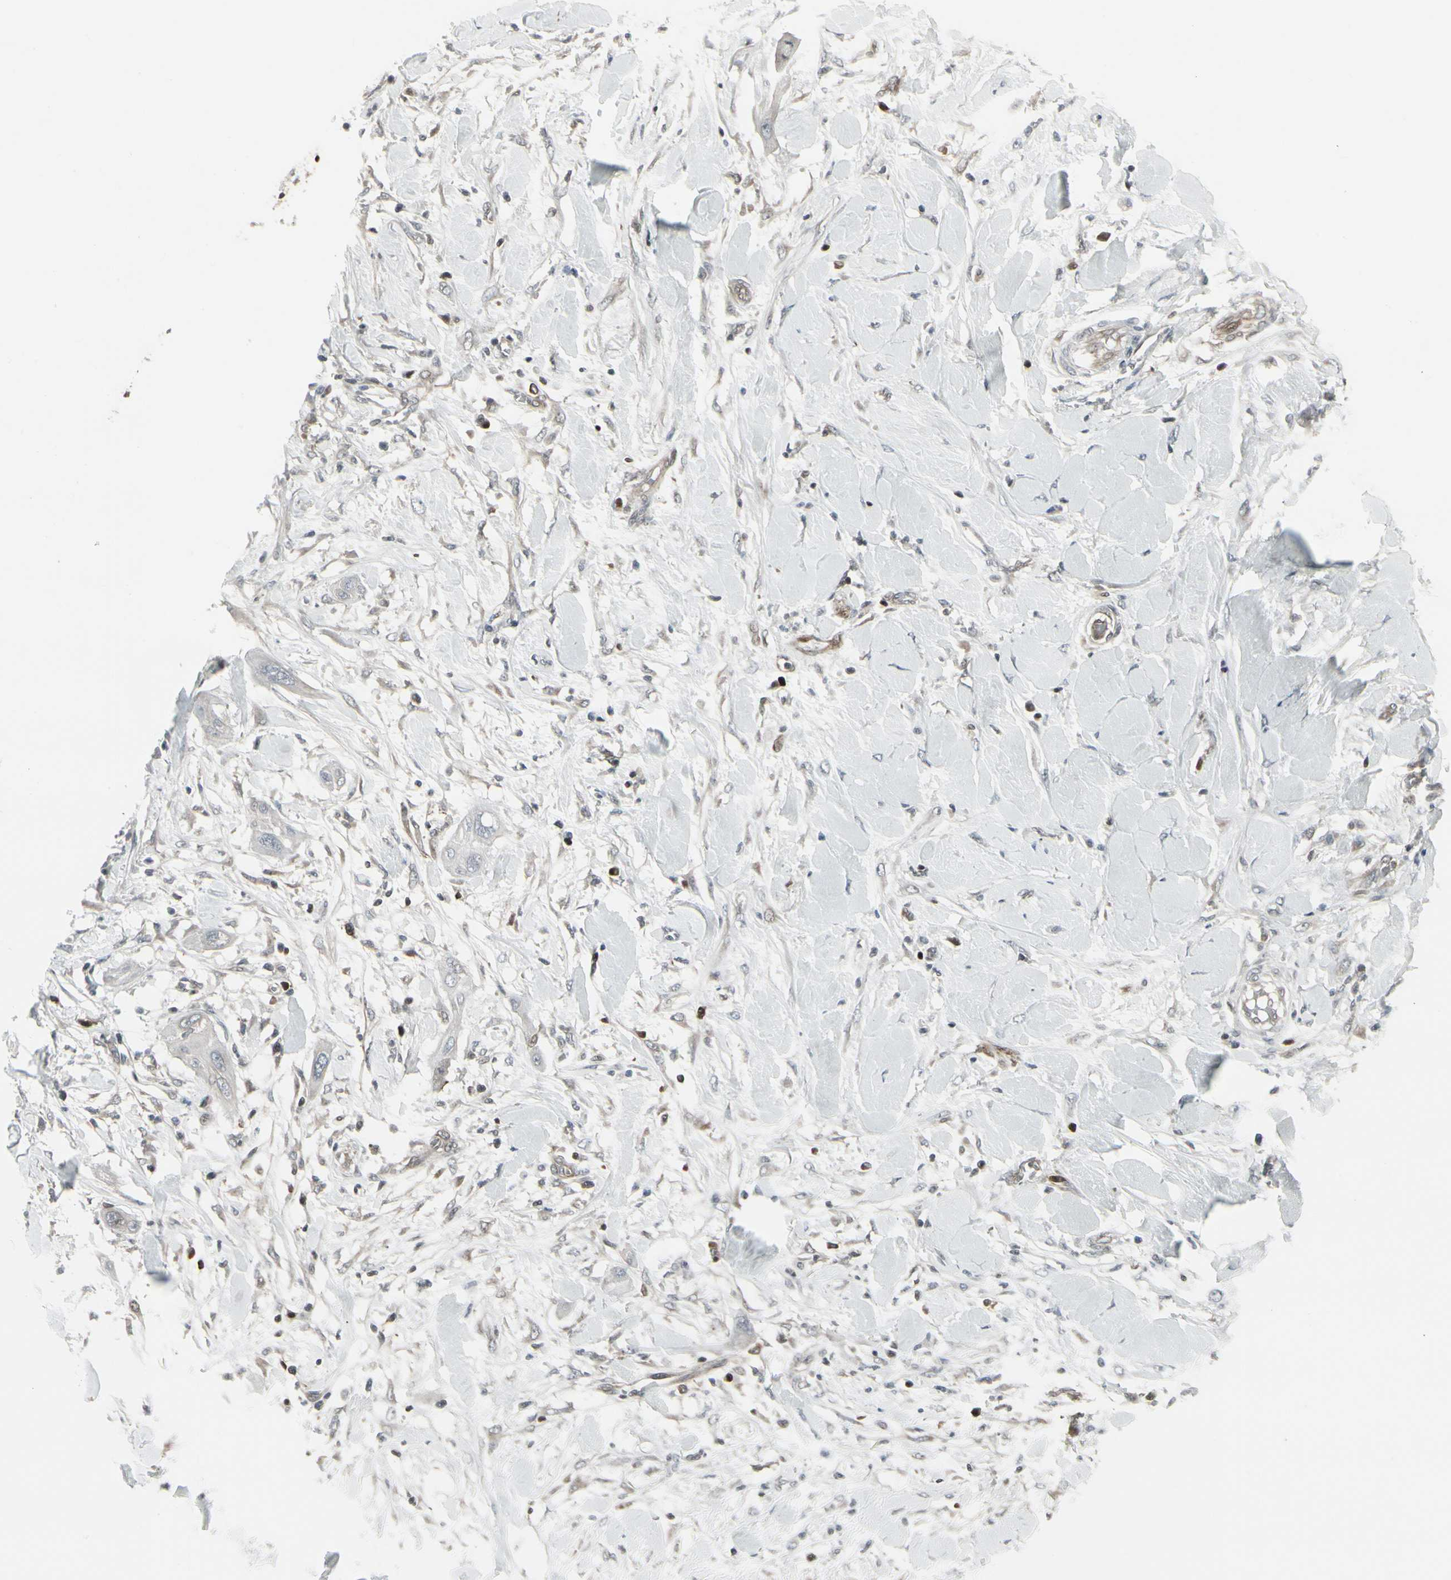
{"staining": {"intensity": "negative", "quantity": "none", "location": "none"}, "tissue": "lung cancer", "cell_type": "Tumor cells", "image_type": "cancer", "snomed": [{"axis": "morphology", "description": "Squamous cell carcinoma, NOS"}, {"axis": "topography", "description": "Lung"}], "caption": "Immunohistochemistry (IHC) micrograph of human lung cancer (squamous cell carcinoma) stained for a protein (brown), which shows no staining in tumor cells.", "gene": "IGFBP6", "patient": {"sex": "female", "age": 47}}